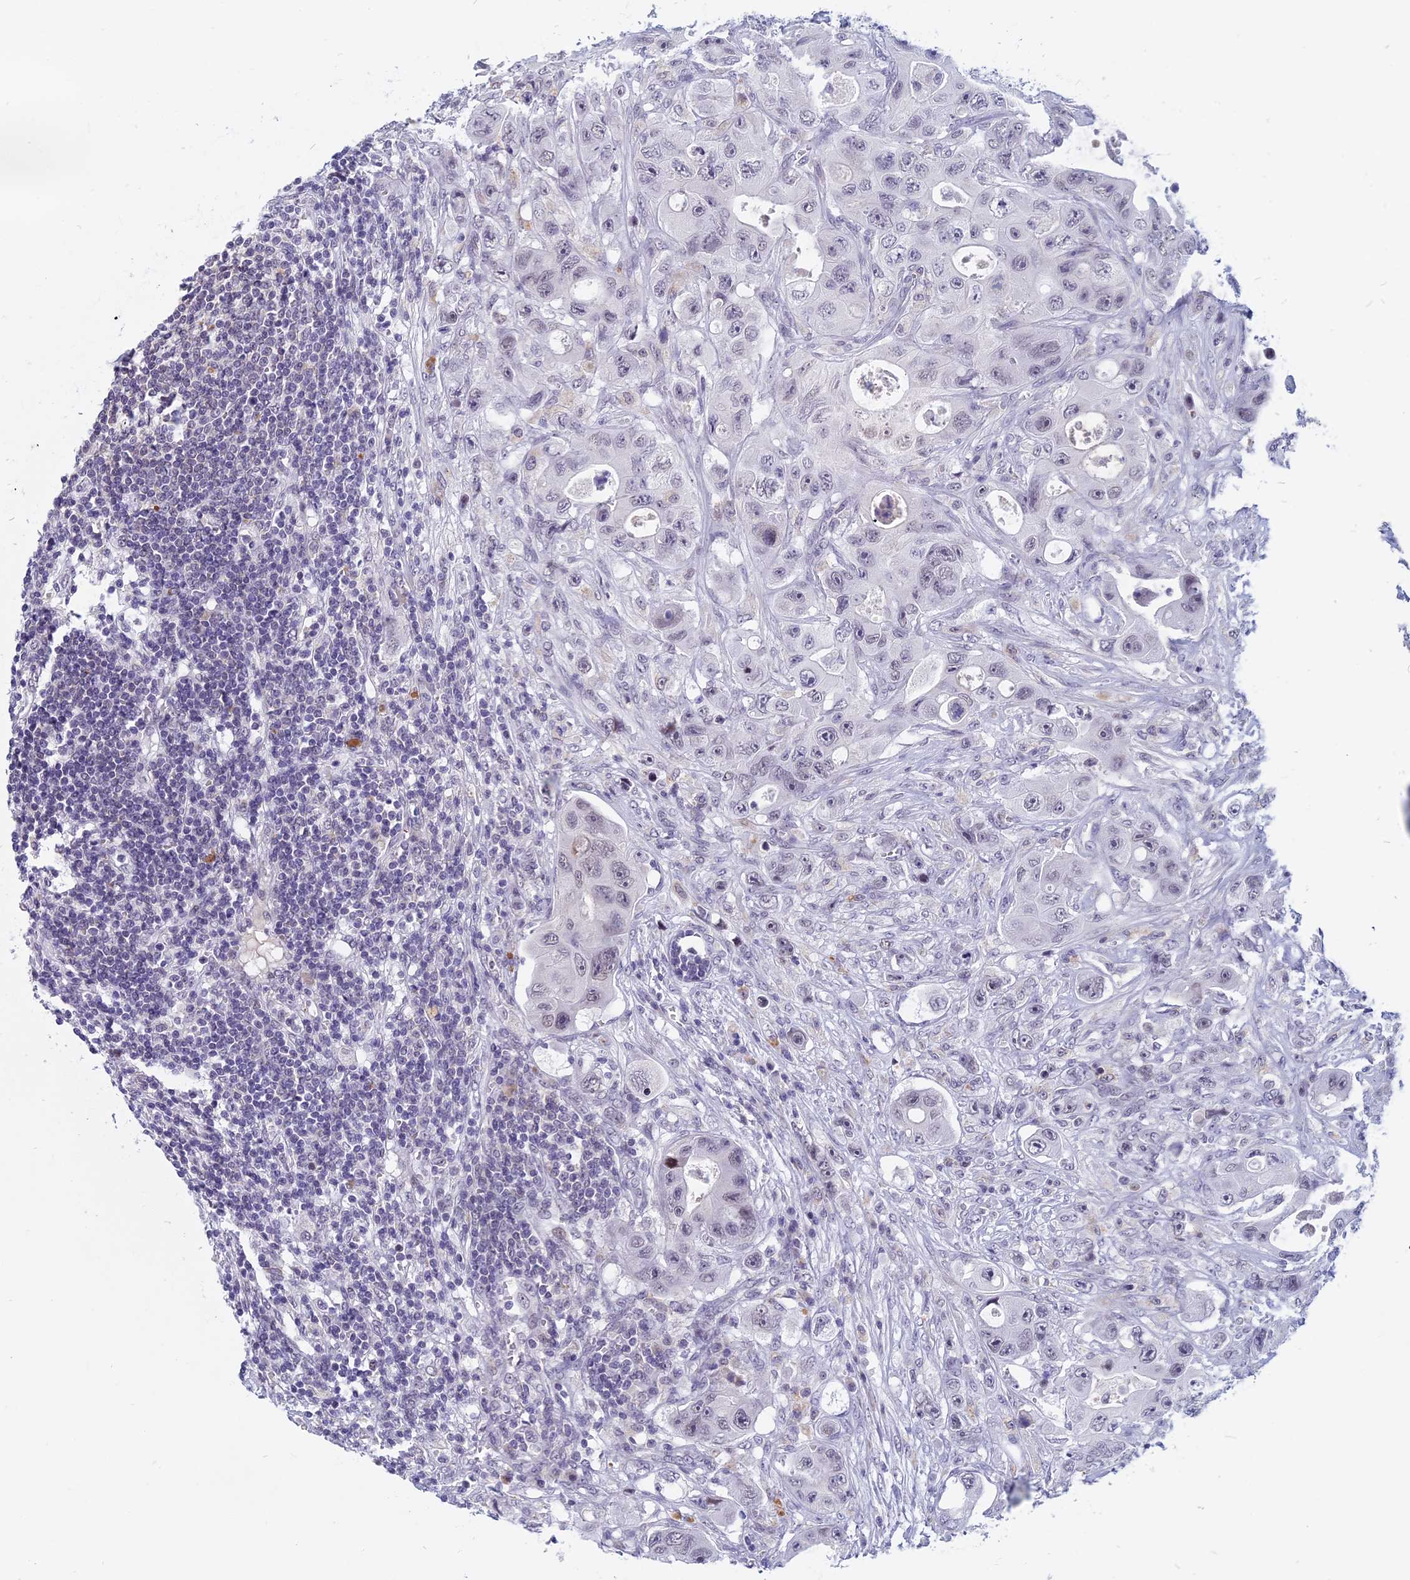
{"staining": {"intensity": "negative", "quantity": "none", "location": "none"}, "tissue": "colorectal cancer", "cell_type": "Tumor cells", "image_type": "cancer", "snomed": [{"axis": "morphology", "description": "Adenocarcinoma, NOS"}, {"axis": "topography", "description": "Colon"}], "caption": "Adenocarcinoma (colorectal) was stained to show a protein in brown. There is no significant staining in tumor cells. Nuclei are stained in blue.", "gene": "CDC7", "patient": {"sex": "female", "age": 46}}